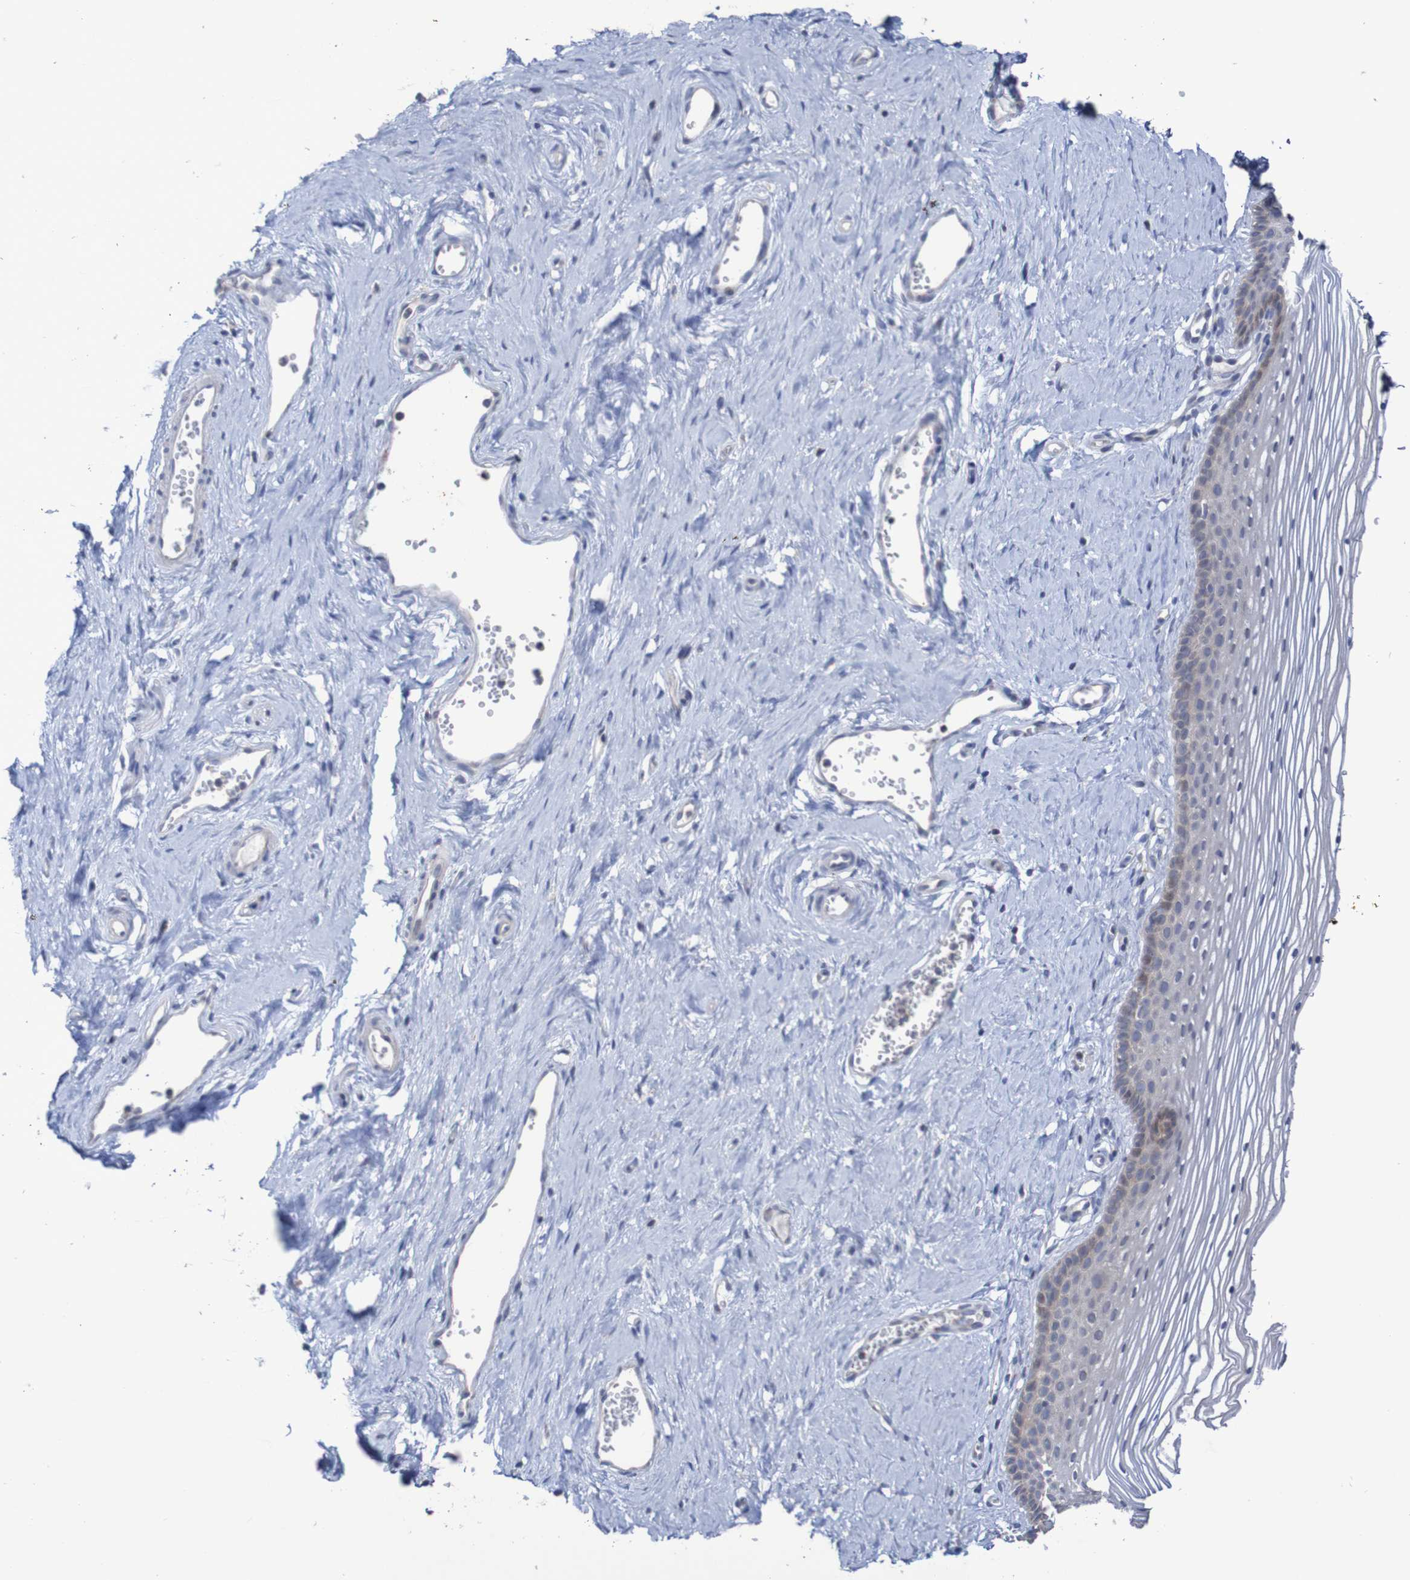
{"staining": {"intensity": "negative", "quantity": "none", "location": "none"}, "tissue": "vagina", "cell_type": "Squamous epithelial cells", "image_type": "normal", "snomed": [{"axis": "morphology", "description": "Normal tissue, NOS"}, {"axis": "topography", "description": "Vagina"}], "caption": "Vagina stained for a protein using immunohistochemistry (IHC) shows no staining squamous epithelial cells.", "gene": "C3orf18", "patient": {"sex": "female", "age": 32}}